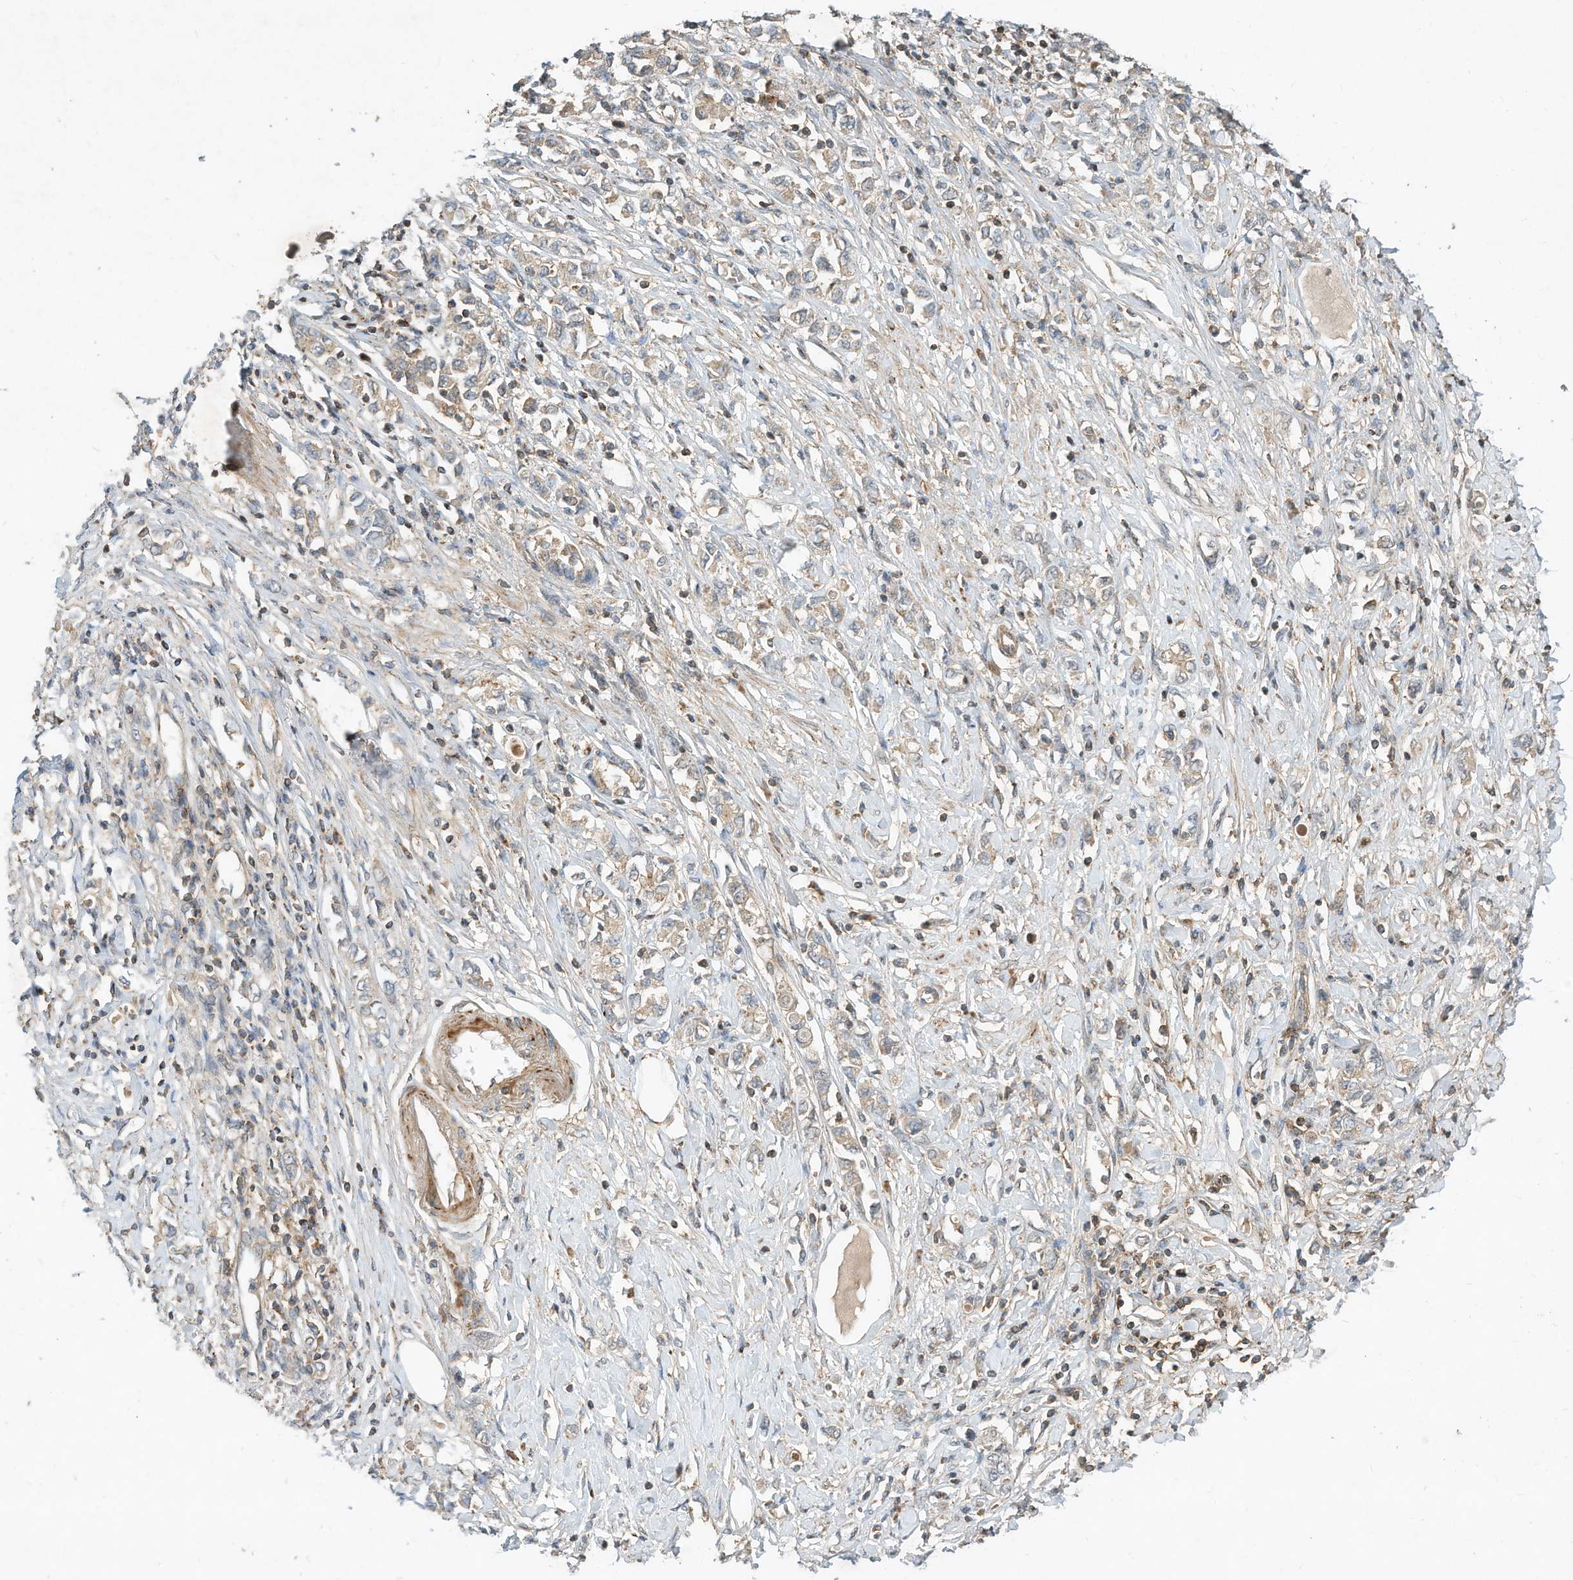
{"staining": {"intensity": "weak", "quantity": "<25%", "location": "cytoplasmic/membranous"}, "tissue": "stomach cancer", "cell_type": "Tumor cells", "image_type": "cancer", "snomed": [{"axis": "morphology", "description": "Adenocarcinoma, NOS"}, {"axis": "topography", "description": "Stomach"}], "caption": "A high-resolution image shows immunohistochemistry (IHC) staining of stomach adenocarcinoma, which displays no significant positivity in tumor cells.", "gene": "CPAMD8", "patient": {"sex": "female", "age": 76}}